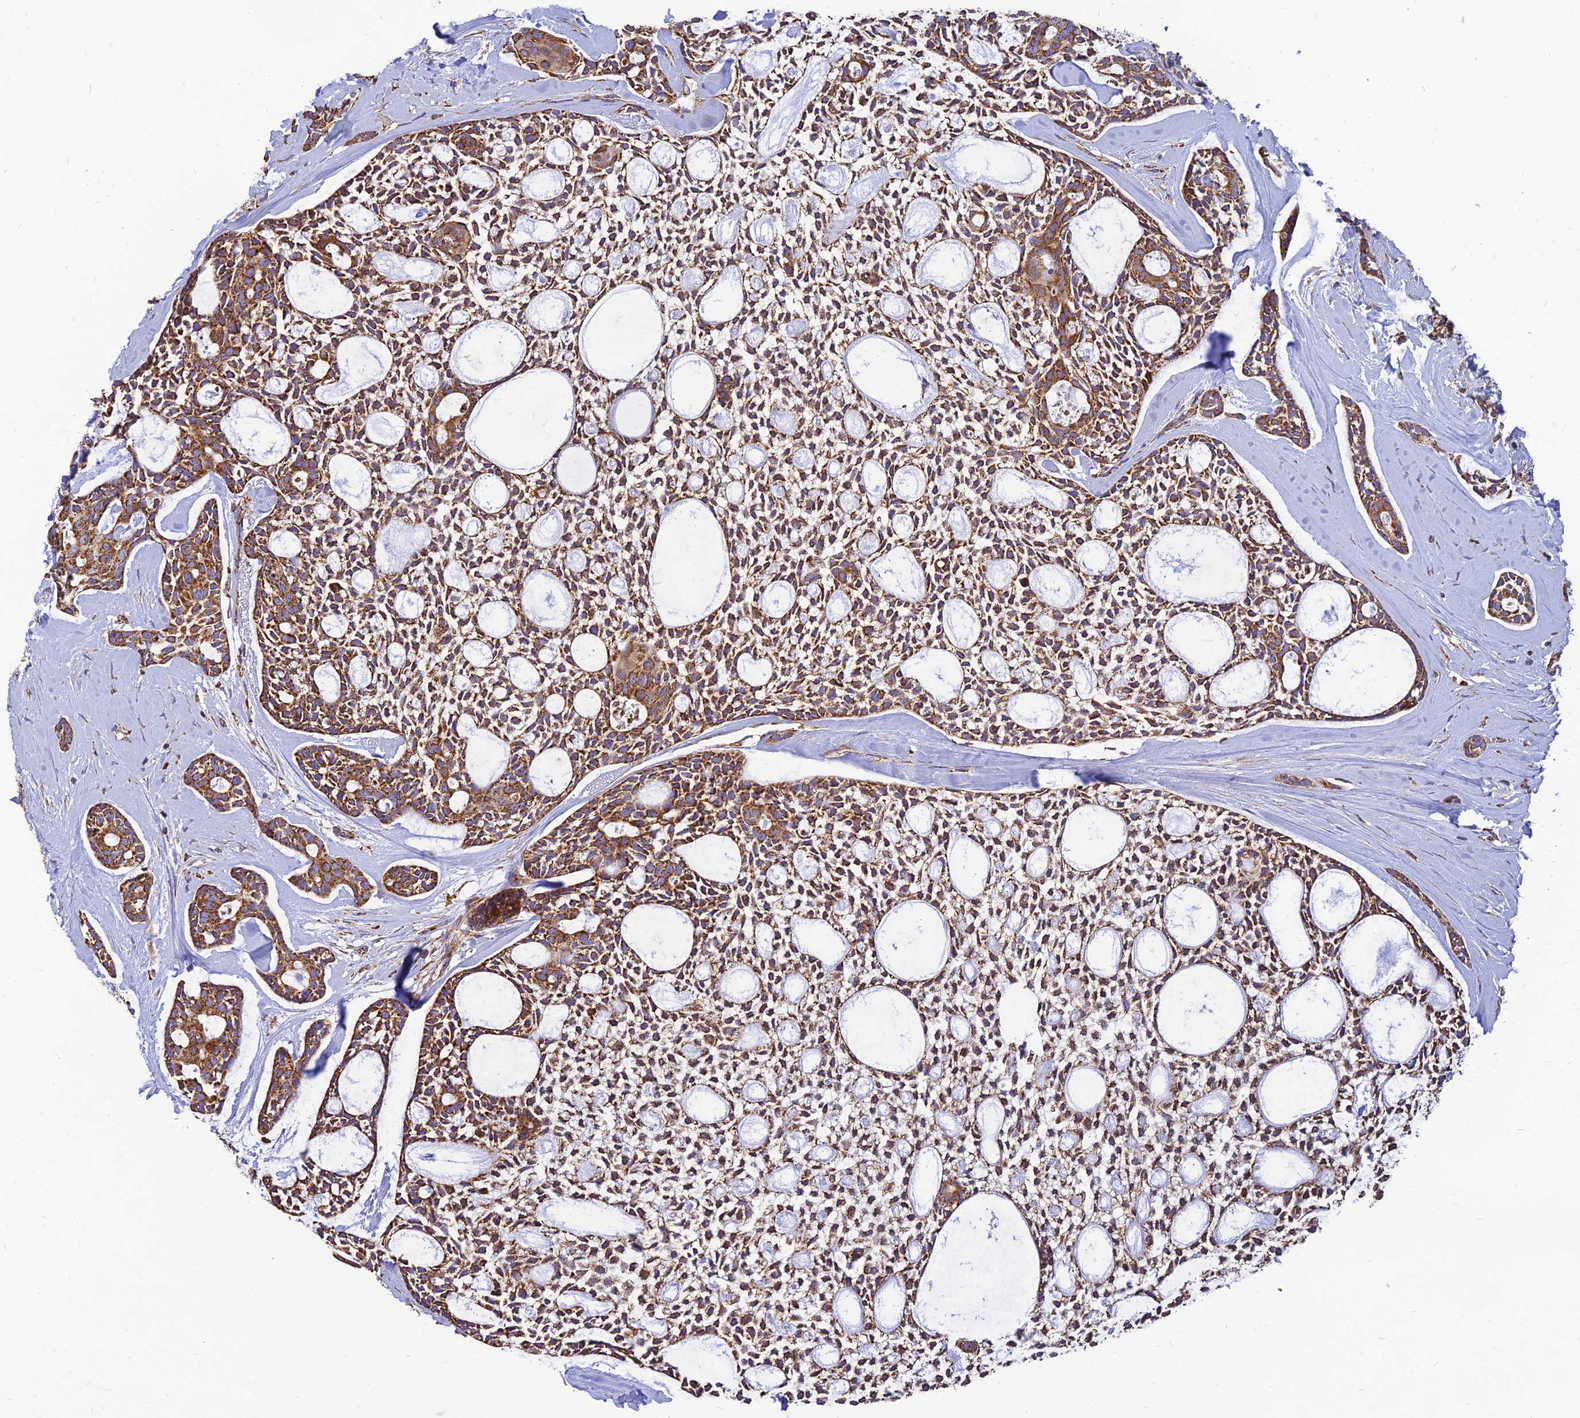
{"staining": {"intensity": "strong", "quantity": ">75%", "location": "cytoplasmic/membranous"}, "tissue": "head and neck cancer", "cell_type": "Tumor cells", "image_type": "cancer", "snomed": [{"axis": "morphology", "description": "Adenocarcinoma, NOS"}, {"axis": "topography", "description": "Subcutis"}, {"axis": "topography", "description": "Head-Neck"}], "caption": "Immunohistochemistry (IHC) image of neoplastic tissue: adenocarcinoma (head and neck) stained using immunohistochemistry exhibits high levels of strong protein expression localized specifically in the cytoplasmic/membranous of tumor cells, appearing as a cytoplasmic/membranous brown color.", "gene": "THUMPD2", "patient": {"sex": "female", "age": 73}}